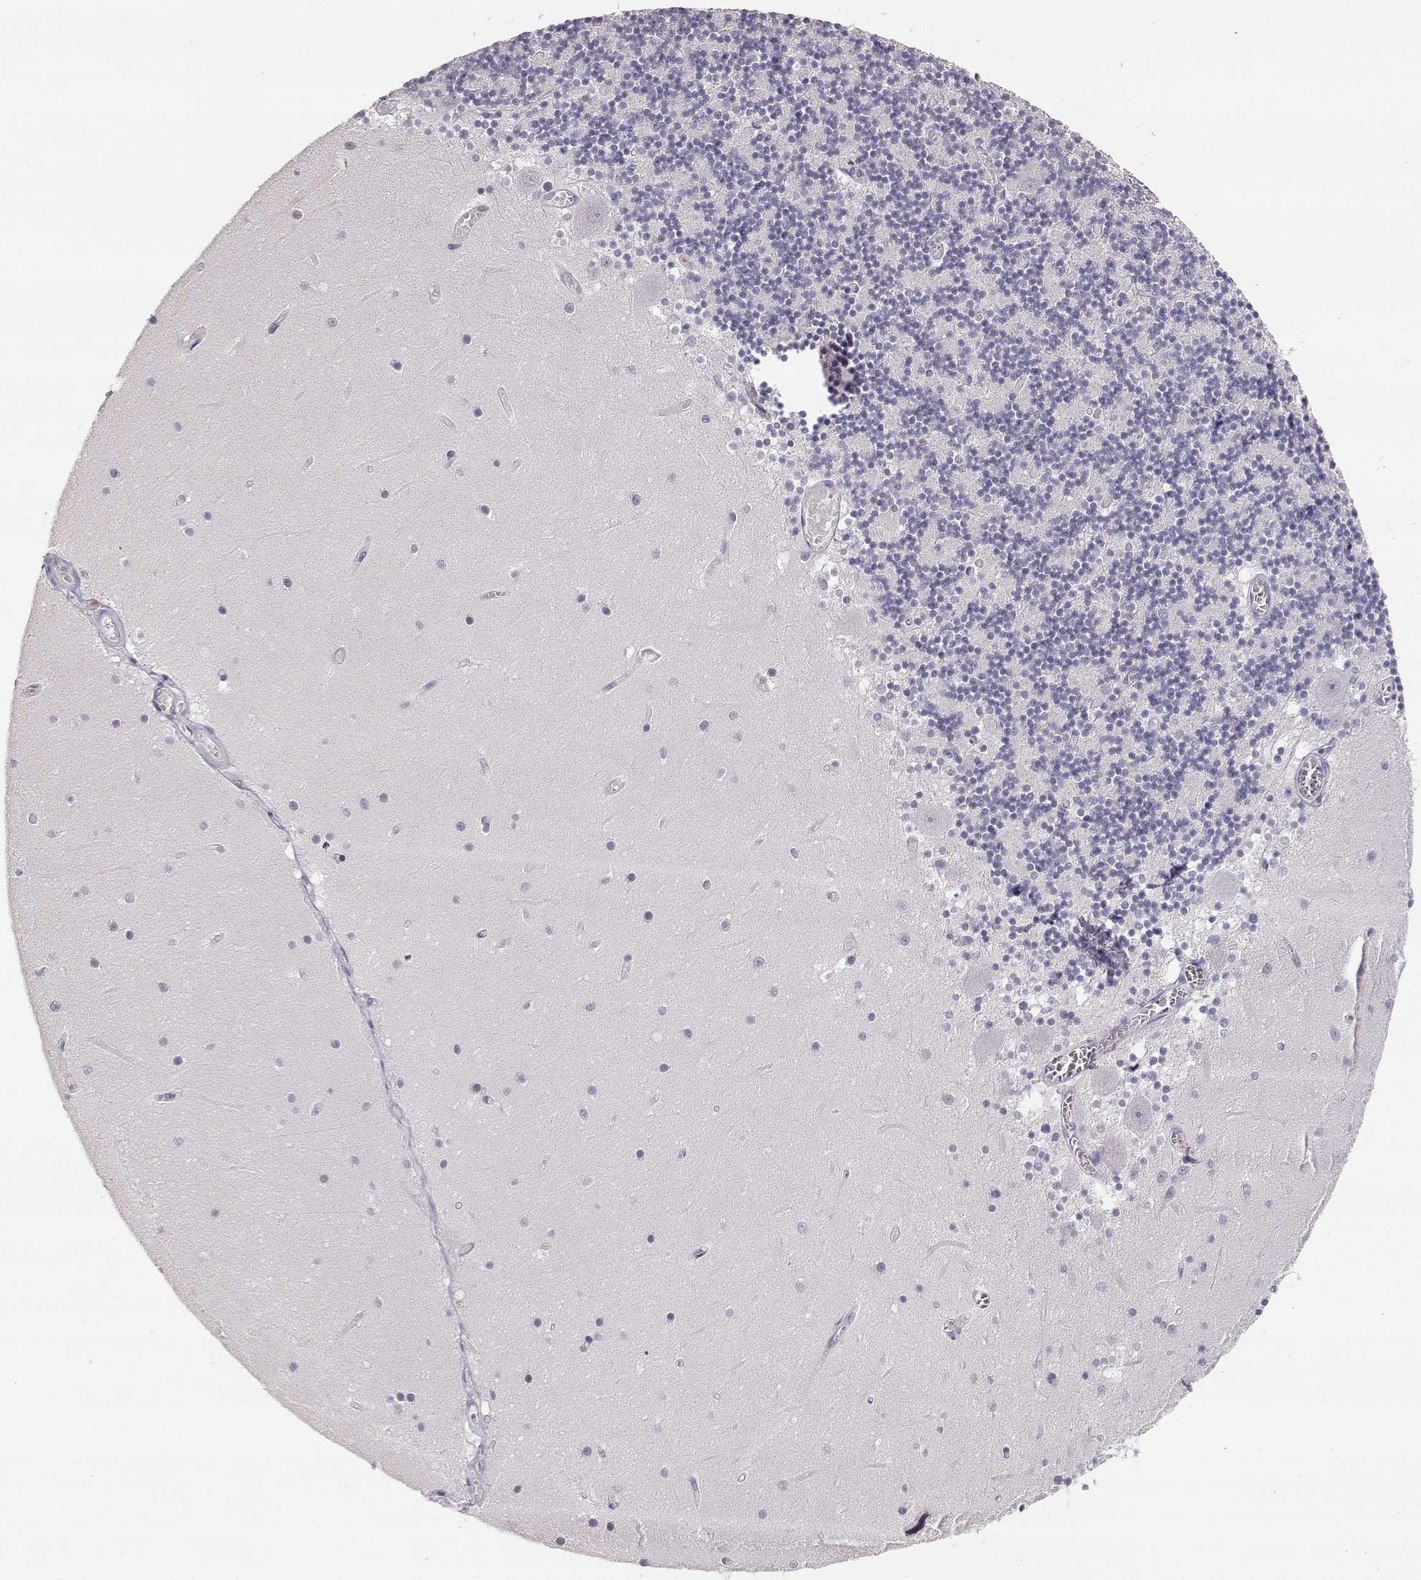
{"staining": {"intensity": "negative", "quantity": "none", "location": "none"}, "tissue": "cerebellum", "cell_type": "Cells in granular layer", "image_type": "normal", "snomed": [{"axis": "morphology", "description": "Normal tissue, NOS"}, {"axis": "topography", "description": "Cerebellum"}], "caption": "Cells in granular layer are negative for protein expression in unremarkable human cerebellum. (DAB (3,3'-diaminobenzidine) IHC, high magnification).", "gene": "TKTL1", "patient": {"sex": "female", "age": 28}}